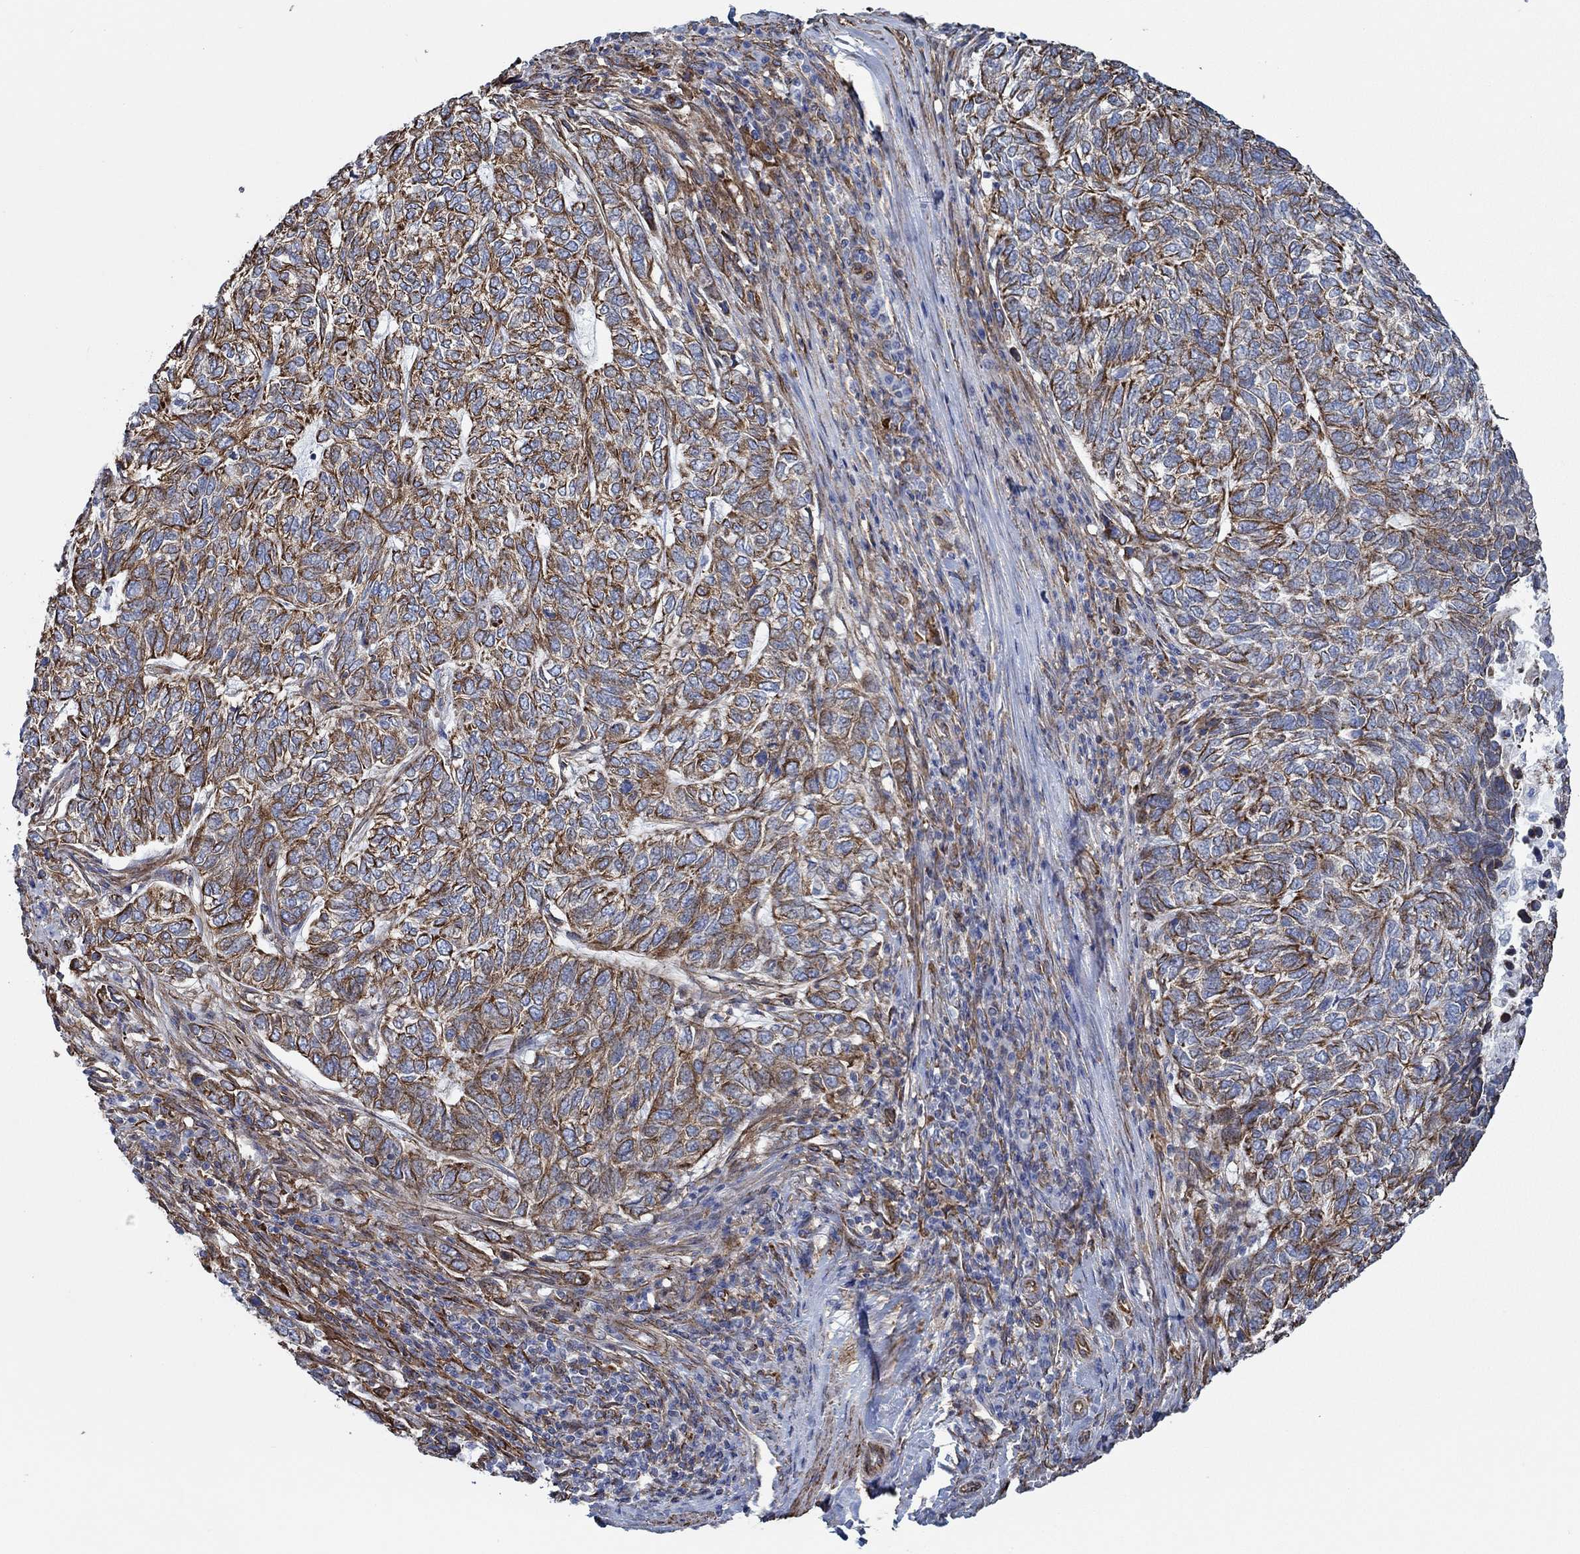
{"staining": {"intensity": "strong", "quantity": "<25%", "location": "cytoplasmic/membranous"}, "tissue": "skin cancer", "cell_type": "Tumor cells", "image_type": "cancer", "snomed": [{"axis": "morphology", "description": "Basal cell carcinoma"}, {"axis": "topography", "description": "Skin"}], "caption": "Basal cell carcinoma (skin) stained with a protein marker displays strong staining in tumor cells.", "gene": "STC2", "patient": {"sex": "female", "age": 65}}